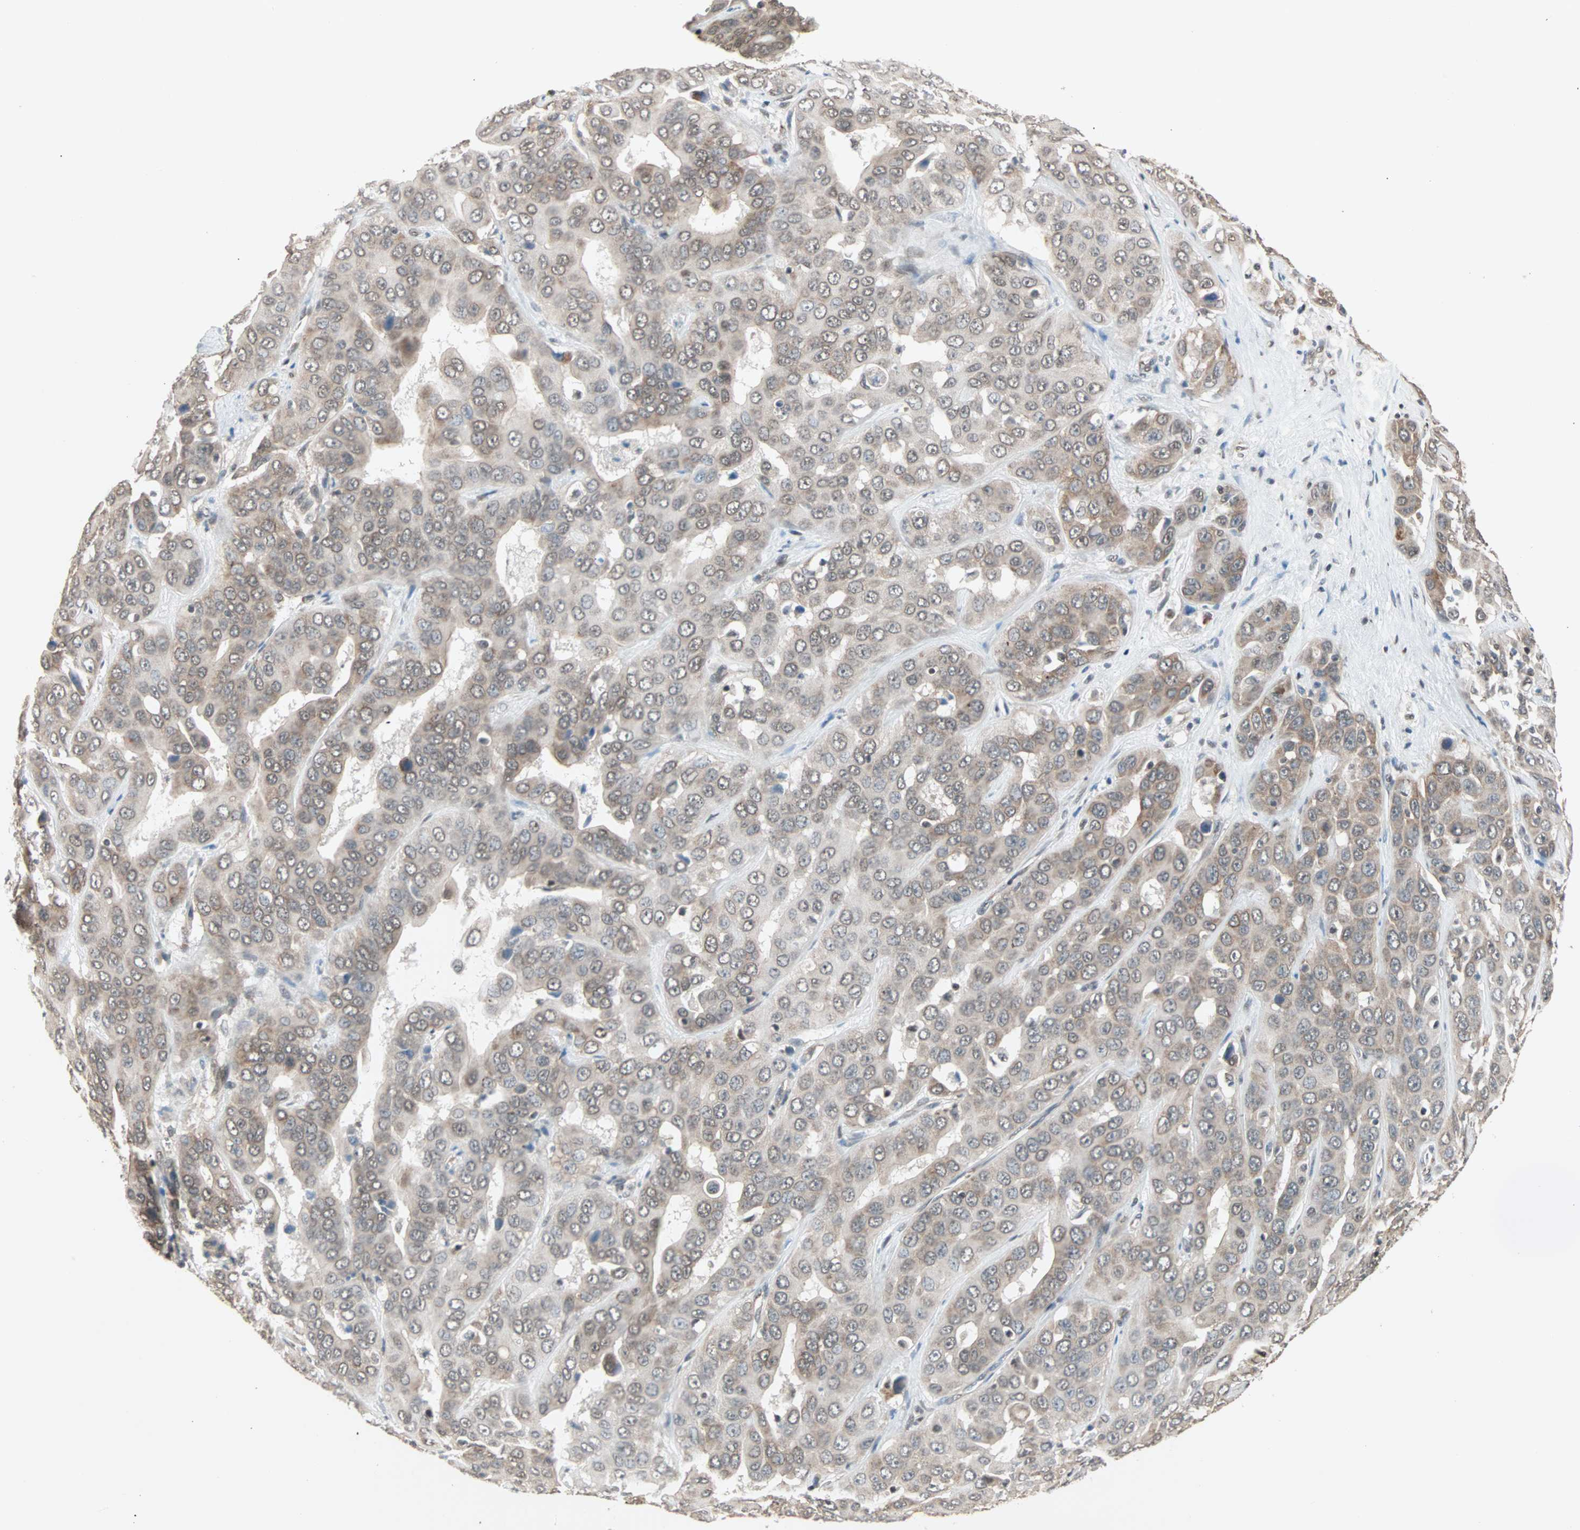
{"staining": {"intensity": "weak", "quantity": "25%-75%", "location": "cytoplasmic/membranous,nuclear"}, "tissue": "liver cancer", "cell_type": "Tumor cells", "image_type": "cancer", "snomed": [{"axis": "morphology", "description": "Cholangiocarcinoma"}, {"axis": "topography", "description": "Liver"}], "caption": "Cholangiocarcinoma (liver) was stained to show a protein in brown. There is low levels of weak cytoplasmic/membranous and nuclear staining in approximately 25%-75% of tumor cells.", "gene": "DAZAP1", "patient": {"sex": "female", "age": 52}}